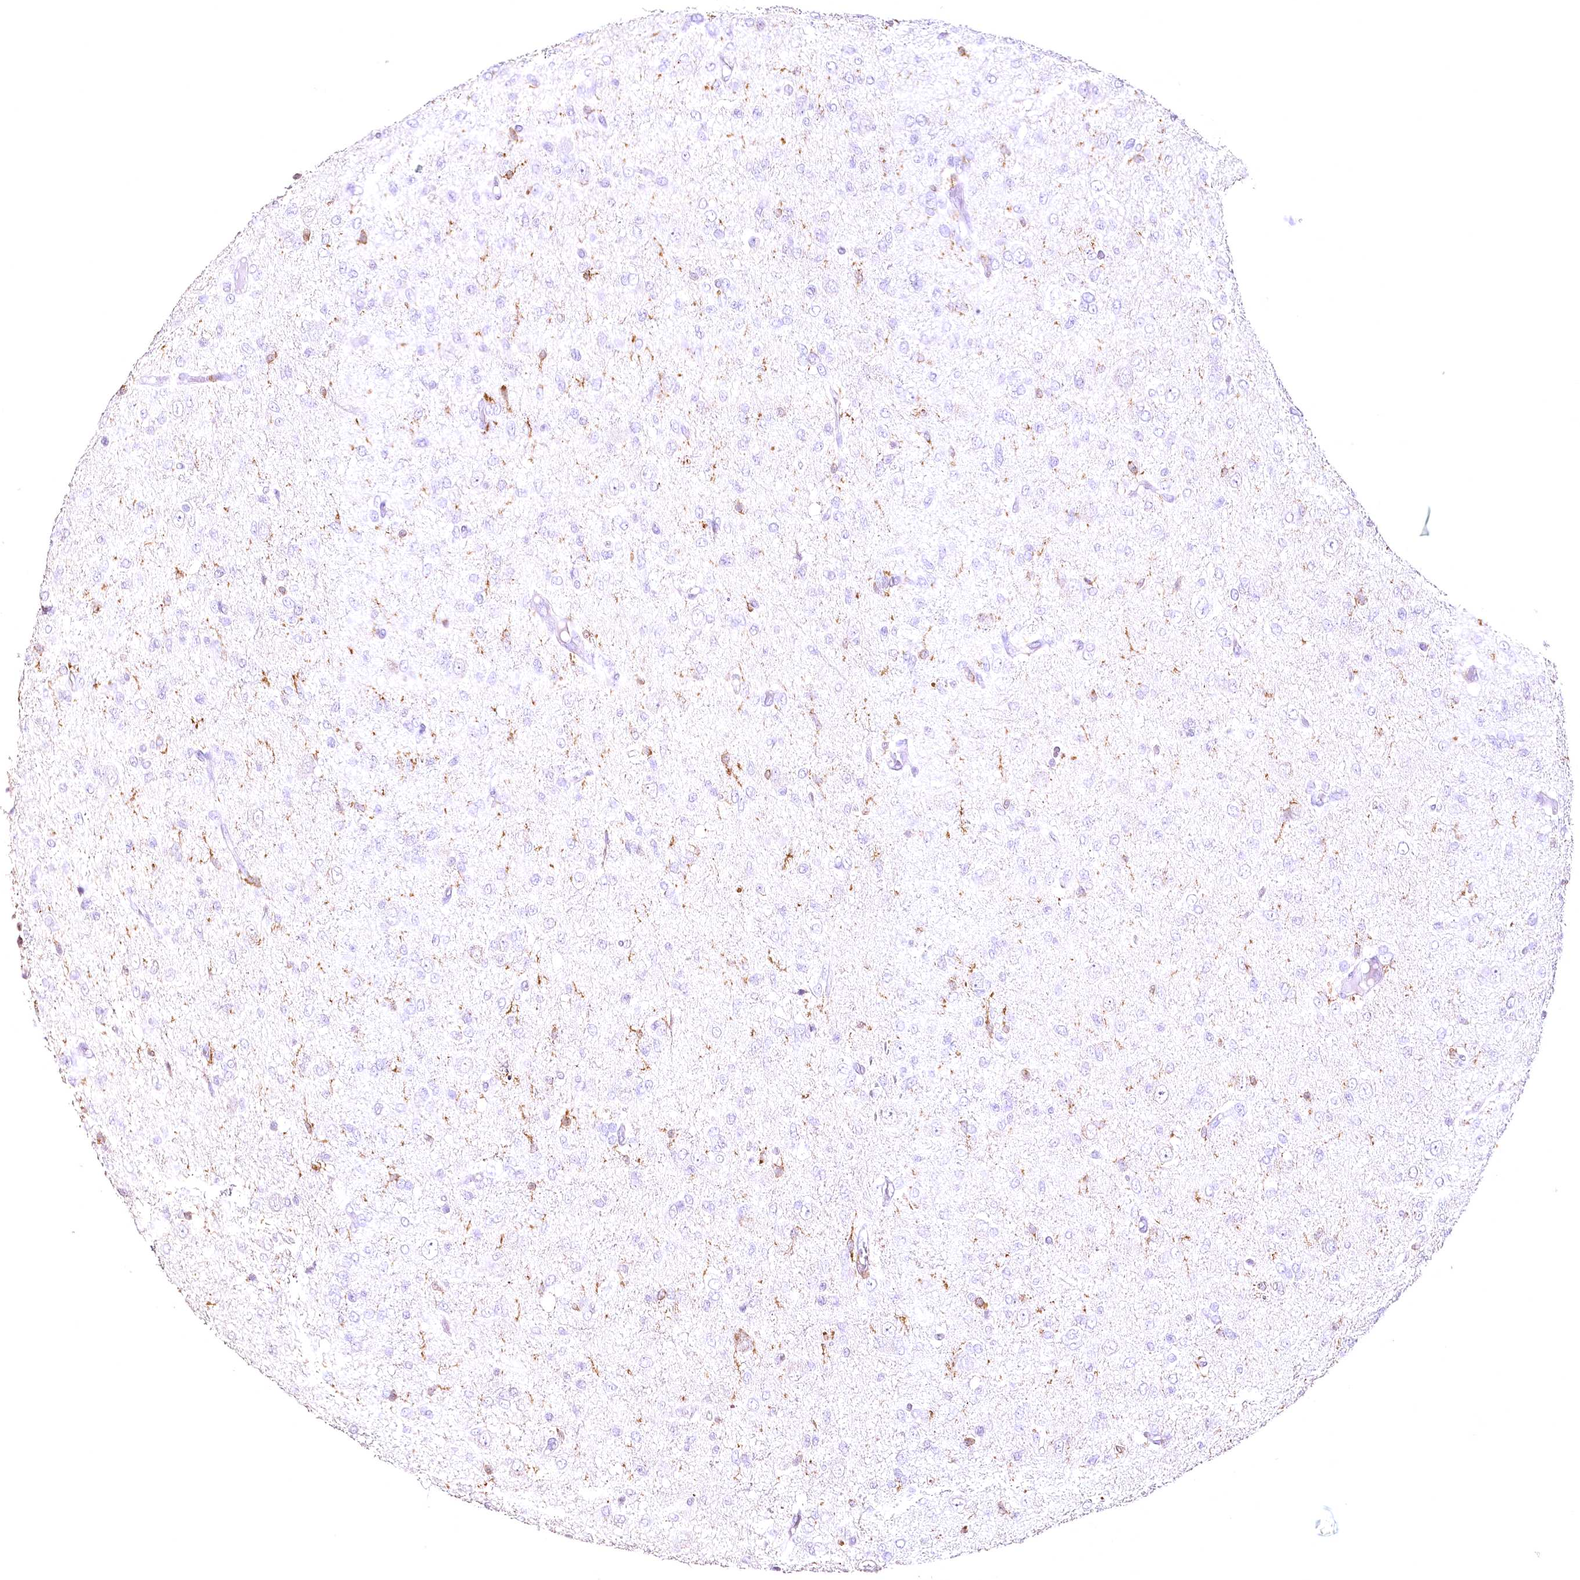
{"staining": {"intensity": "negative", "quantity": "none", "location": "none"}, "tissue": "glioma", "cell_type": "Tumor cells", "image_type": "cancer", "snomed": [{"axis": "morphology", "description": "Glioma, malignant, High grade"}, {"axis": "topography", "description": "Brain"}], "caption": "A histopathology image of glioma stained for a protein displays no brown staining in tumor cells.", "gene": "DOCK2", "patient": {"sex": "female", "age": 59}}